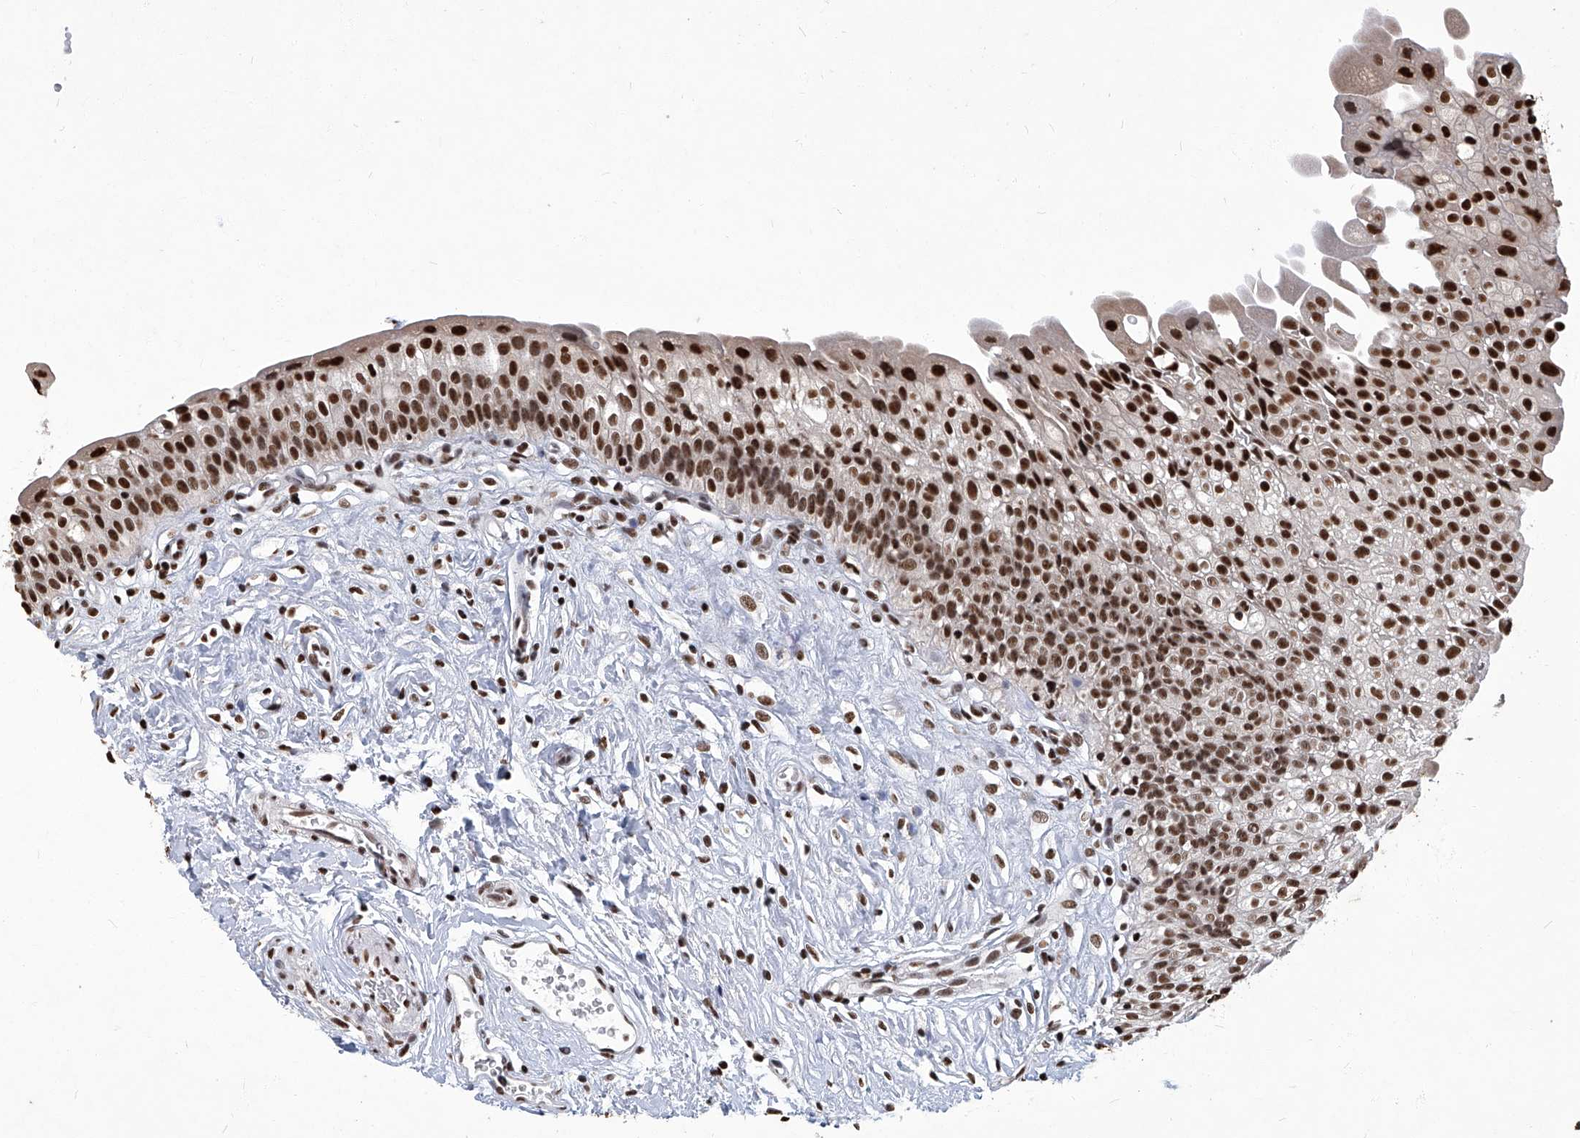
{"staining": {"intensity": "strong", "quantity": ">75%", "location": "nuclear"}, "tissue": "urinary bladder", "cell_type": "Urothelial cells", "image_type": "normal", "snomed": [{"axis": "morphology", "description": "Normal tissue, NOS"}, {"axis": "topography", "description": "Urinary bladder"}], "caption": "This image exhibits immunohistochemistry staining of unremarkable urinary bladder, with high strong nuclear expression in about >75% of urothelial cells.", "gene": "HBP1", "patient": {"sex": "male", "age": 51}}